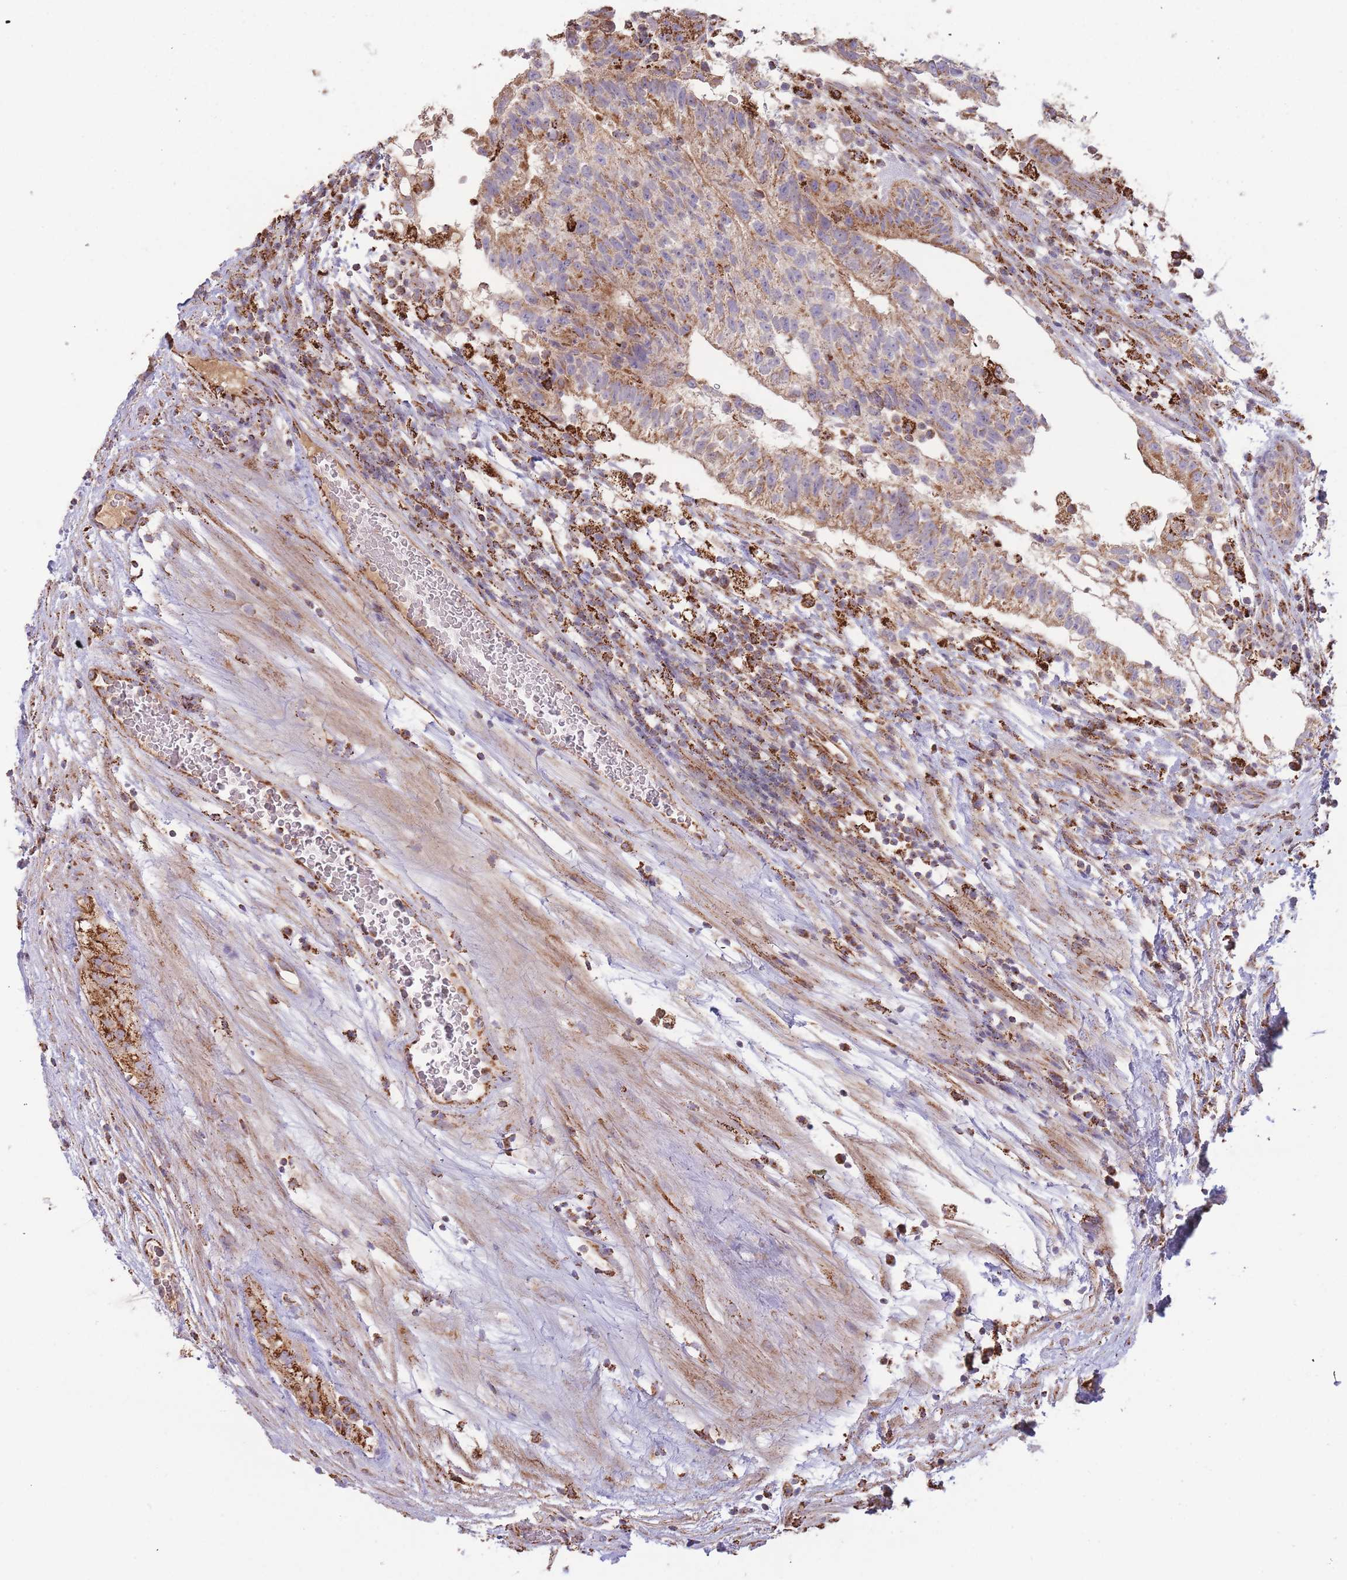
{"staining": {"intensity": "moderate", "quantity": ">75%", "location": "cytoplasmic/membranous"}, "tissue": "testis cancer", "cell_type": "Tumor cells", "image_type": "cancer", "snomed": [{"axis": "morphology", "description": "Normal tissue, NOS"}, {"axis": "morphology", "description": "Carcinoma, Embryonal, NOS"}, {"axis": "topography", "description": "Testis"}], "caption": "Protein expression by immunohistochemistry displays moderate cytoplasmic/membranous expression in approximately >75% of tumor cells in testis cancer.", "gene": "MRPL17", "patient": {"sex": "male", "age": 32}}